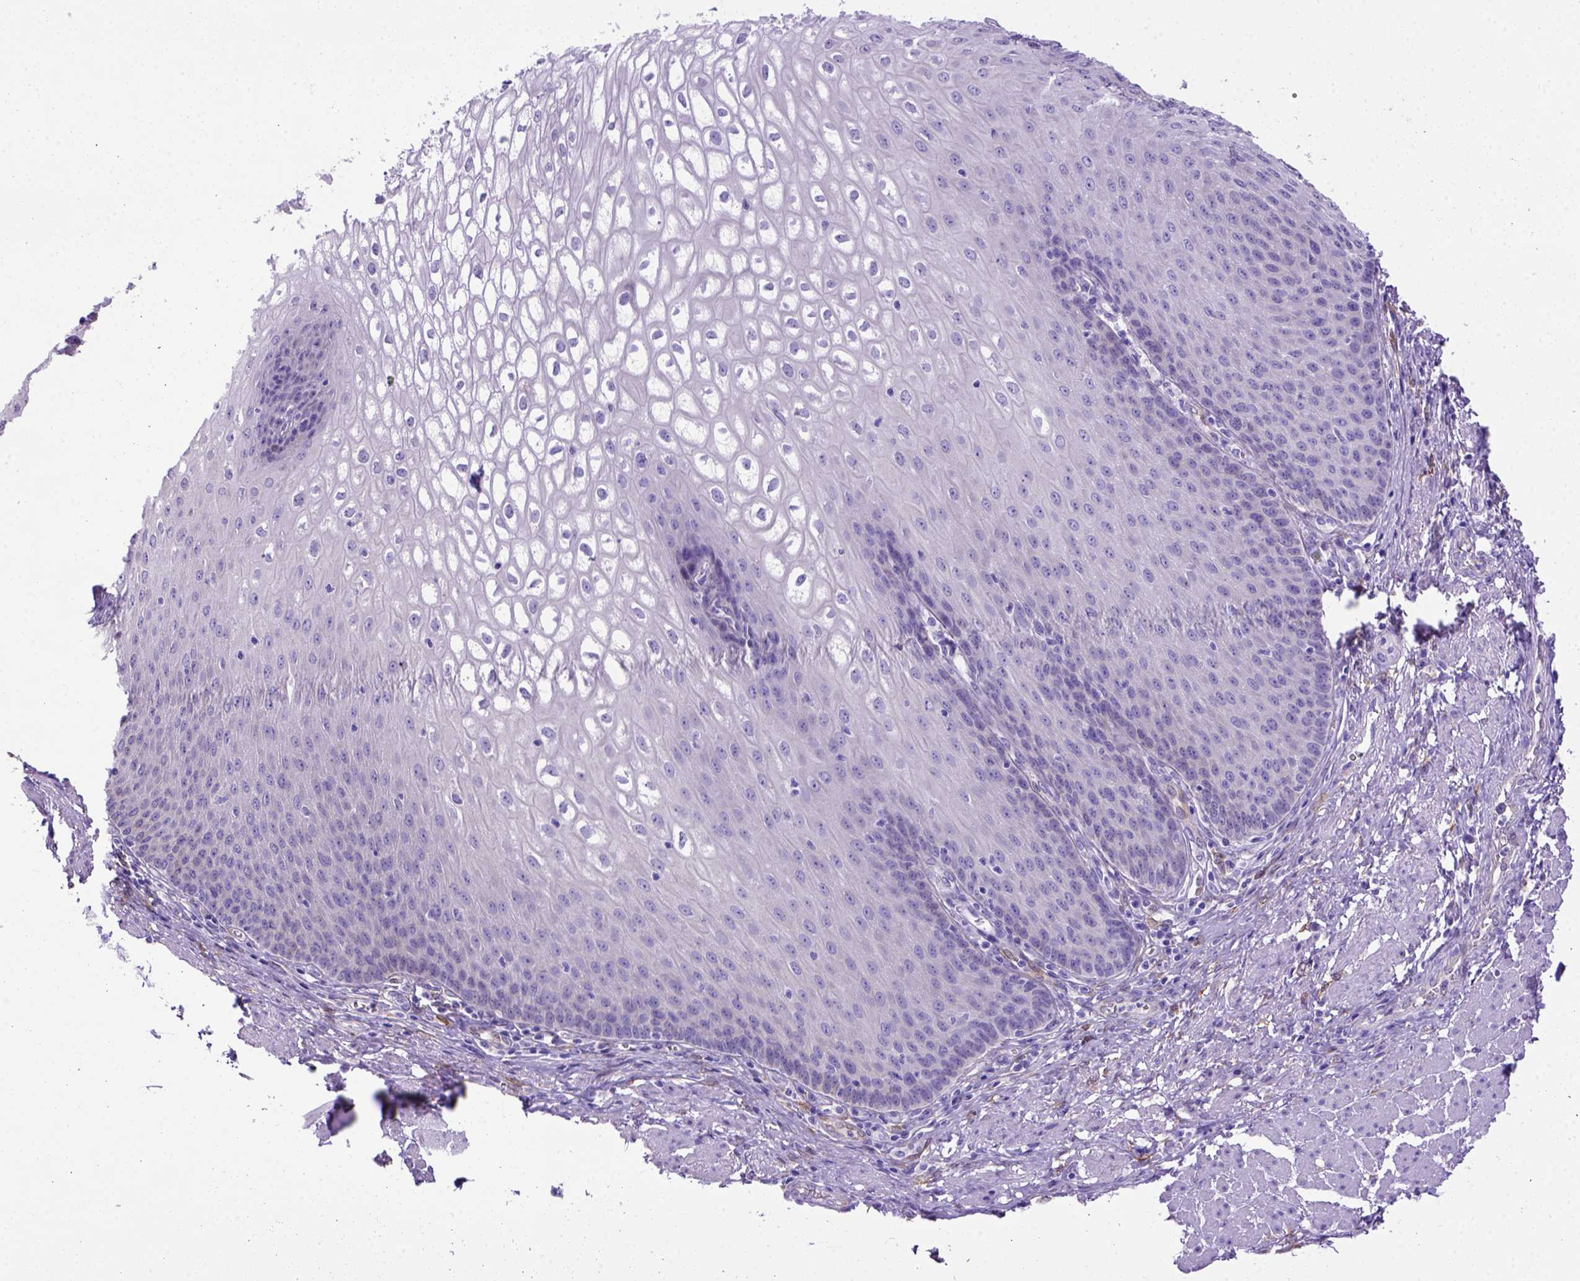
{"staining": {"intensity": "negative", "quantity": "none", "location": "none"}, "tissue": "esophagus", "cell_type": "Squamous epithelial cells", "image_type": "normal", "snomed": [{"axis": "morphology", "description": "Normal tissue, NOS"}, {"axis": "topography", "description": "Esophagus"}], "caption": "Esophagus stained for a protein using immunohistochemistry (IHC) exhibits no expression squamous epithelial cells.", "gene": "PTGES", "patient": {"sex": "male", "age": 58}}